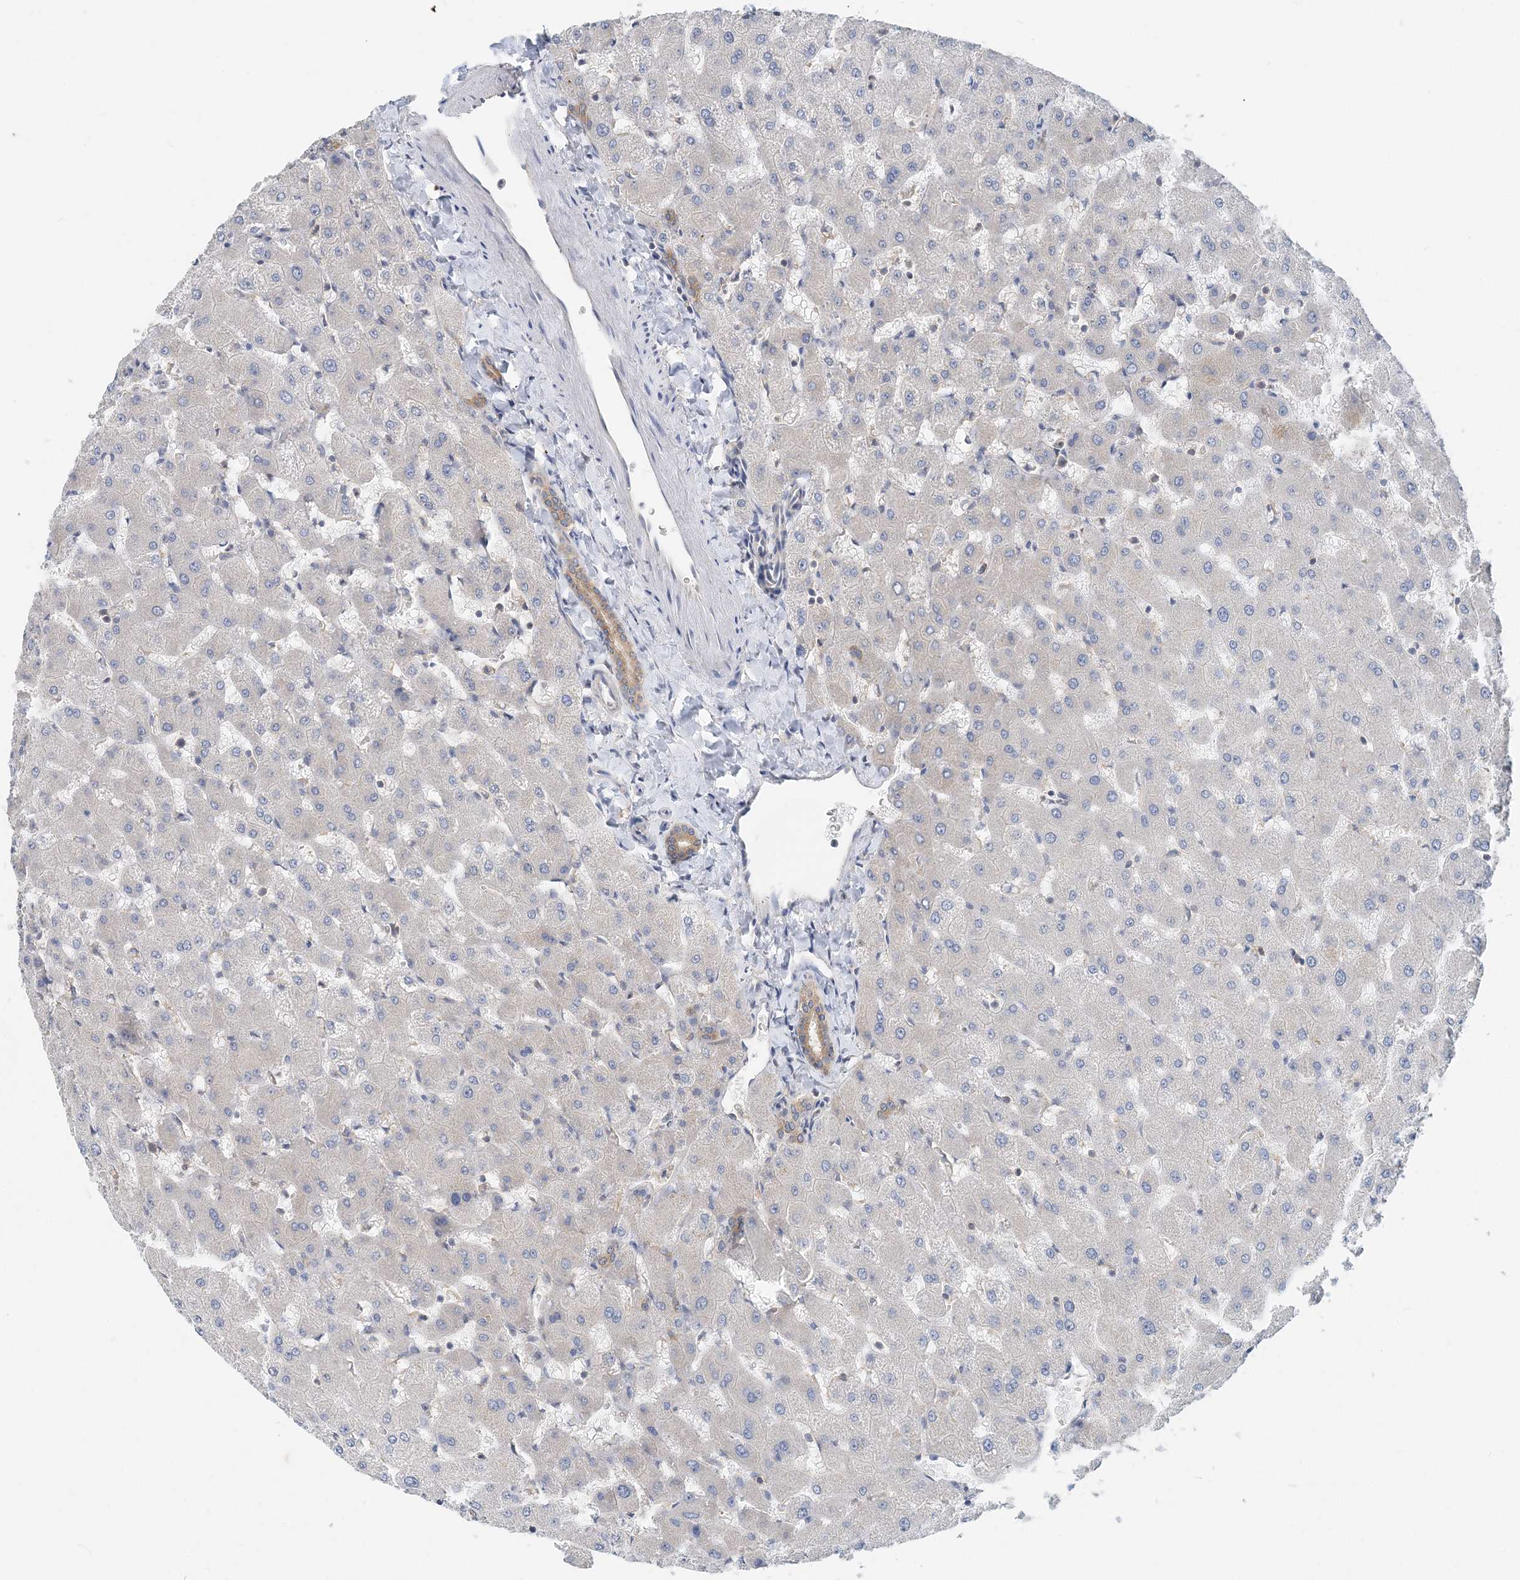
{"staining": {"intensity": "moderate", "quantity": ">75%", "location": "cytoplasmic/membranous"}, "tissue": "liver", "cell_type": "Cholangiocytes", "image_type": "normal", "snomed": [{"axis": "morphology", "description": "Normal tissue, NOS"}, {"axis": "topography", "description": "Liver"}], "caption": "IHC of unremarkable human liver demonstrates medium levels of moderate cytoplasmic/membranous positivity in about >75% of cholangiocytes. (Brightfield microscopy of DAB IHC at high magnification).", "gene": "MOB4", "patient": {"sex": "female", "age": 63}}